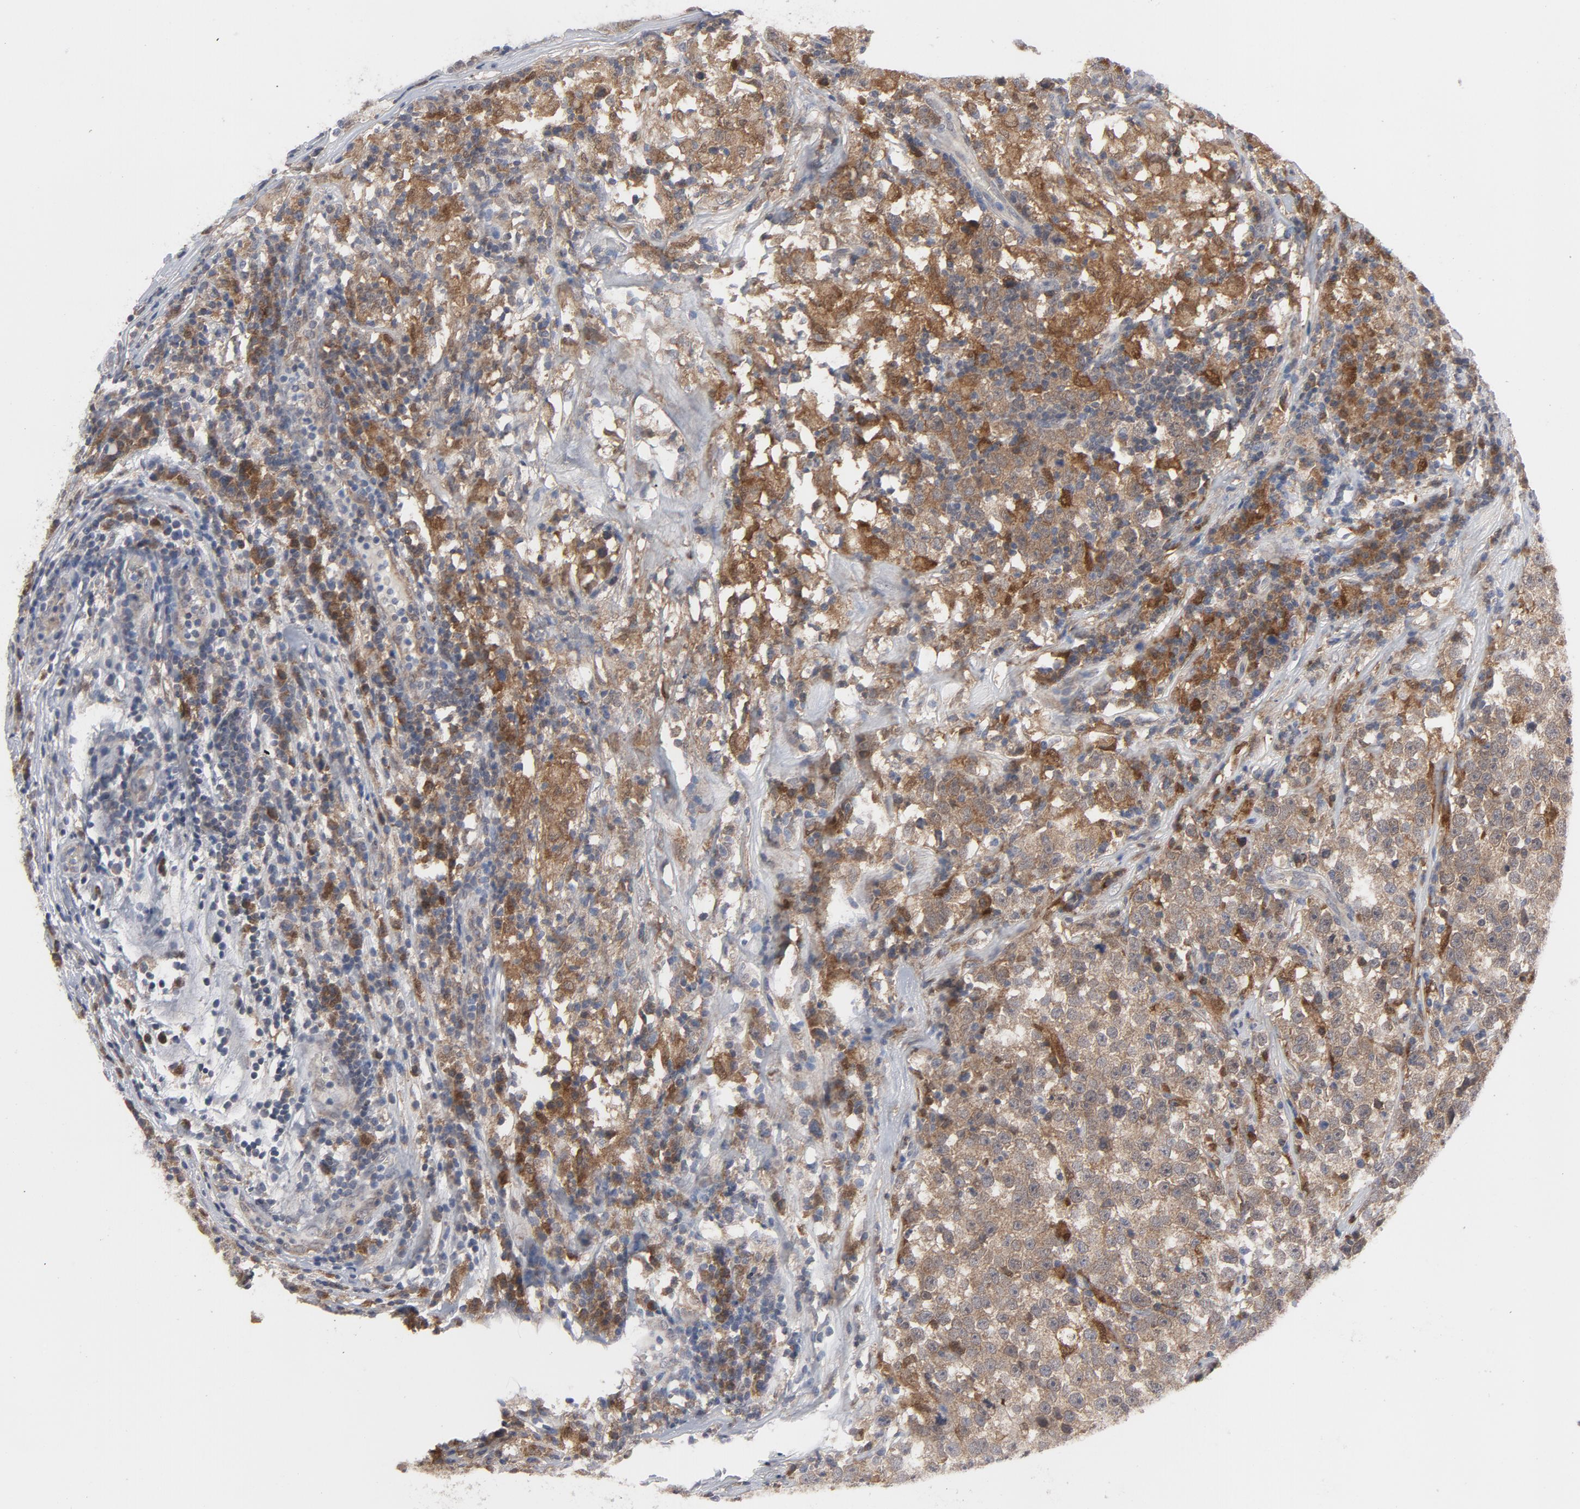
{"staining": {"intensity": "moderate", "quantity": ">75%", "location": "cytoplasmic/membranous"}, "tissue": "testis cancer", "cell_type": "Tumor cells", "image_type": "cancer", "snomed": [{"axis": "morphology", "description": "Seminoma, NOS"}, {"axis": "topography", "description": "Testis"}], "caption": "Testis cancer (seminoma) tissue displays moderate cytoplasmic/membranous staining in about >75% of tumor cells, visualized by immunohistochemistry.", "gene": "PRDX1", "patient": {"sex": "male", "age": 43}}